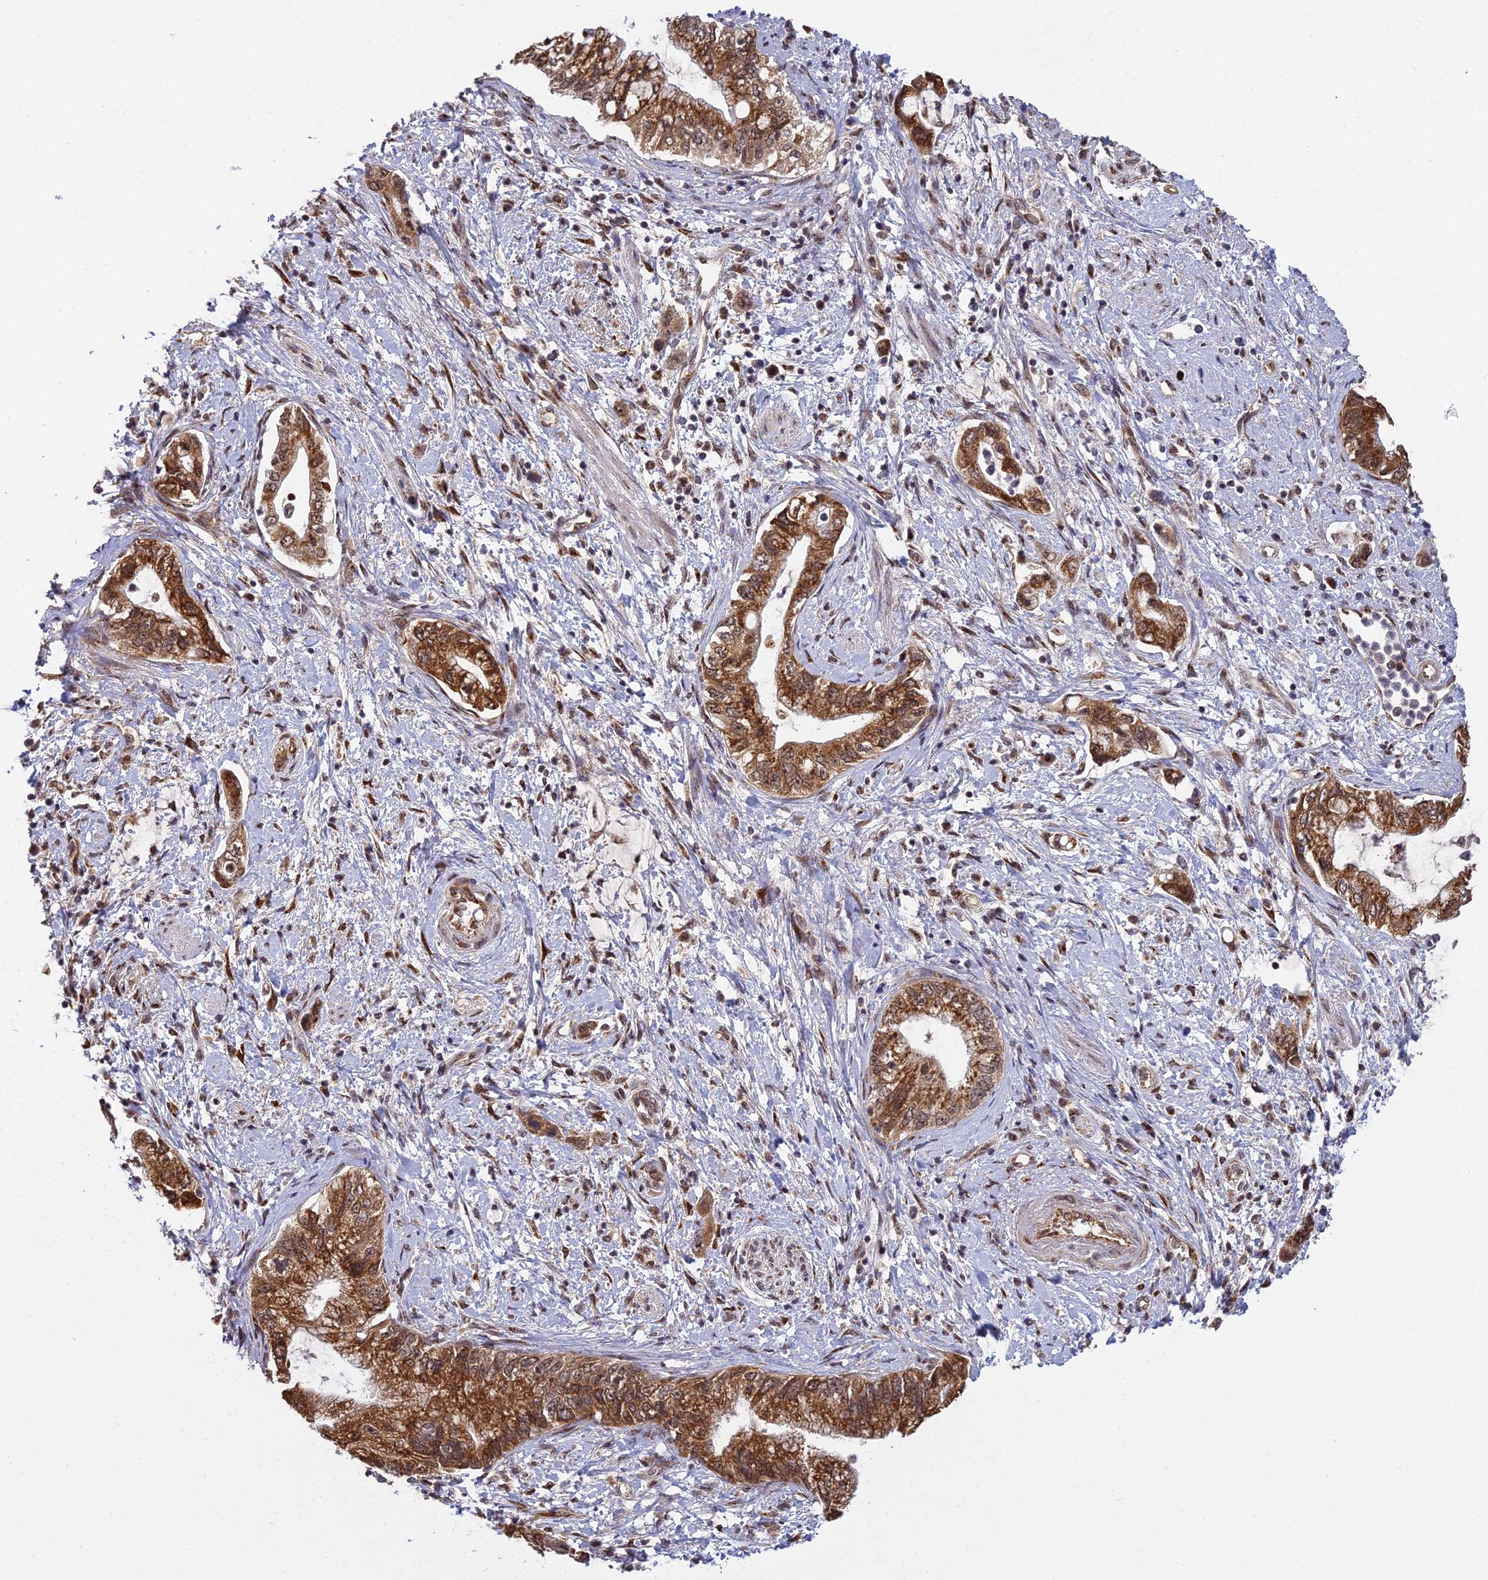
{"staining": {"intensity": "moderate", "quantity": ">75%", "location": "cytoplasmic/membranous,nuclear"}, "tissue": "pancreatic cancer", "cell_type": "Tumor cells", "image_type": "cancer", "snomed": [{"axis": "morphology", "description": "Adenocarcinoma, NOS"}, {"axis": "topography", "description": "Pancreas"}], "caption": "Adenocarcinoma (pancreatic) stained with a protein marker shows moderate staining in tumor cells.", "gene": "MEOX1", "patient": {"sex": "female", "age": 73}}